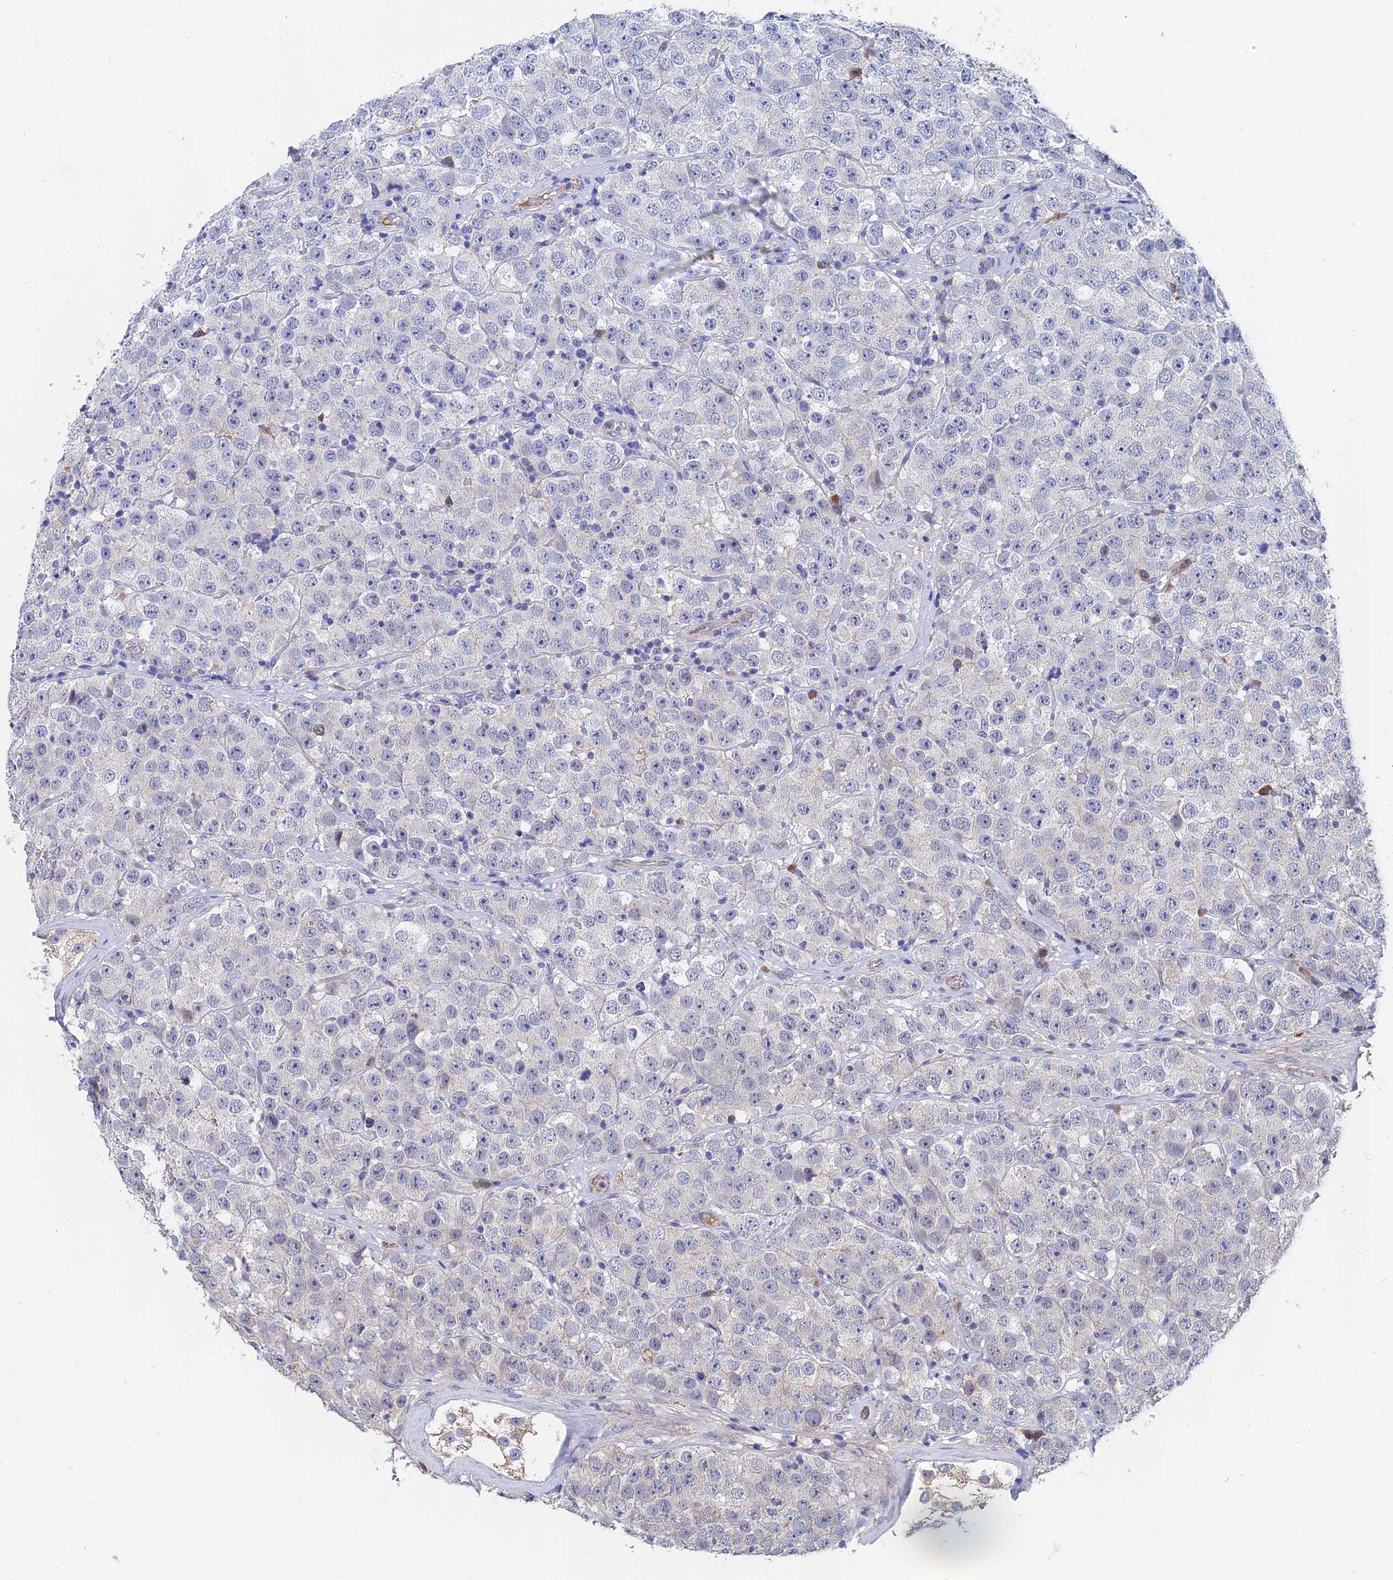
{"staining": {"intensity": "negative", "quantity": "none", "location": "none"}, "tissue": "testis cancer", "cell_type": "Tumor cells", "image_type": "cancer", "snomed": [{"axis": "morphology", "description": "Seminoma, NOS"}, {"axis": "topography", "description": "Testis"}], "caption": "Immunohistochemistry micrograph of neoplastic tissue: human testis seminoma stained with DAB demonstrates no significant protein expression in tumor cells.", "gene": "SLC33A1", "patient": {"sex": "male", "age": 28}}